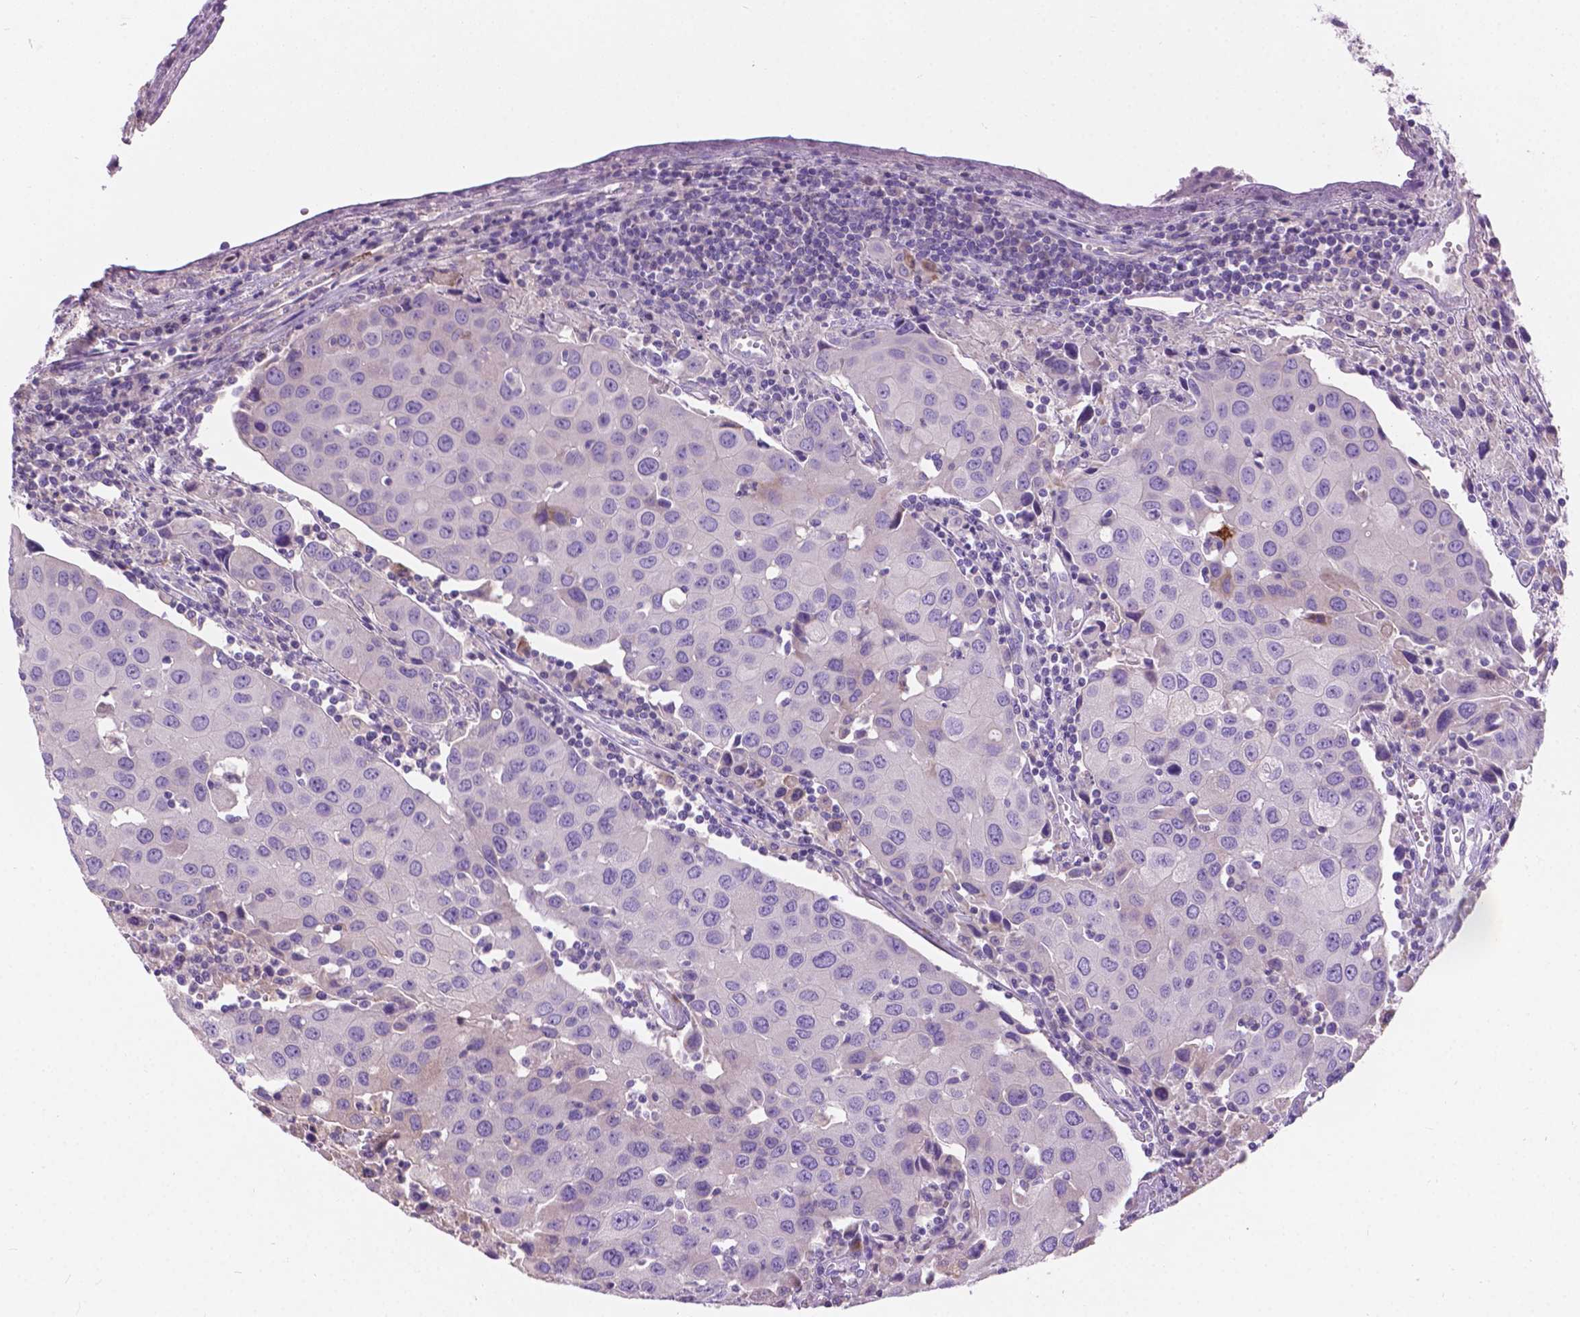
{"staining": {"intensity": "negative", "quantity": "none", "location": "none"}, "tissue": "urothelial cancer", "cell_type": "Tumor cells", "image_type": "cancer", "snomed": [{"axis": "morphology", "description": "Urothelial carcinoma, High grade"}, {"axis": "topography", "description": "Urinary bladder"}], "caption": "DAB immunohistochemical staining of human urothelial cancer demonstrates no significant expression in tumor cells.", "gene": "NOXO1", "patient": {"sex": "female", "age": 85}}